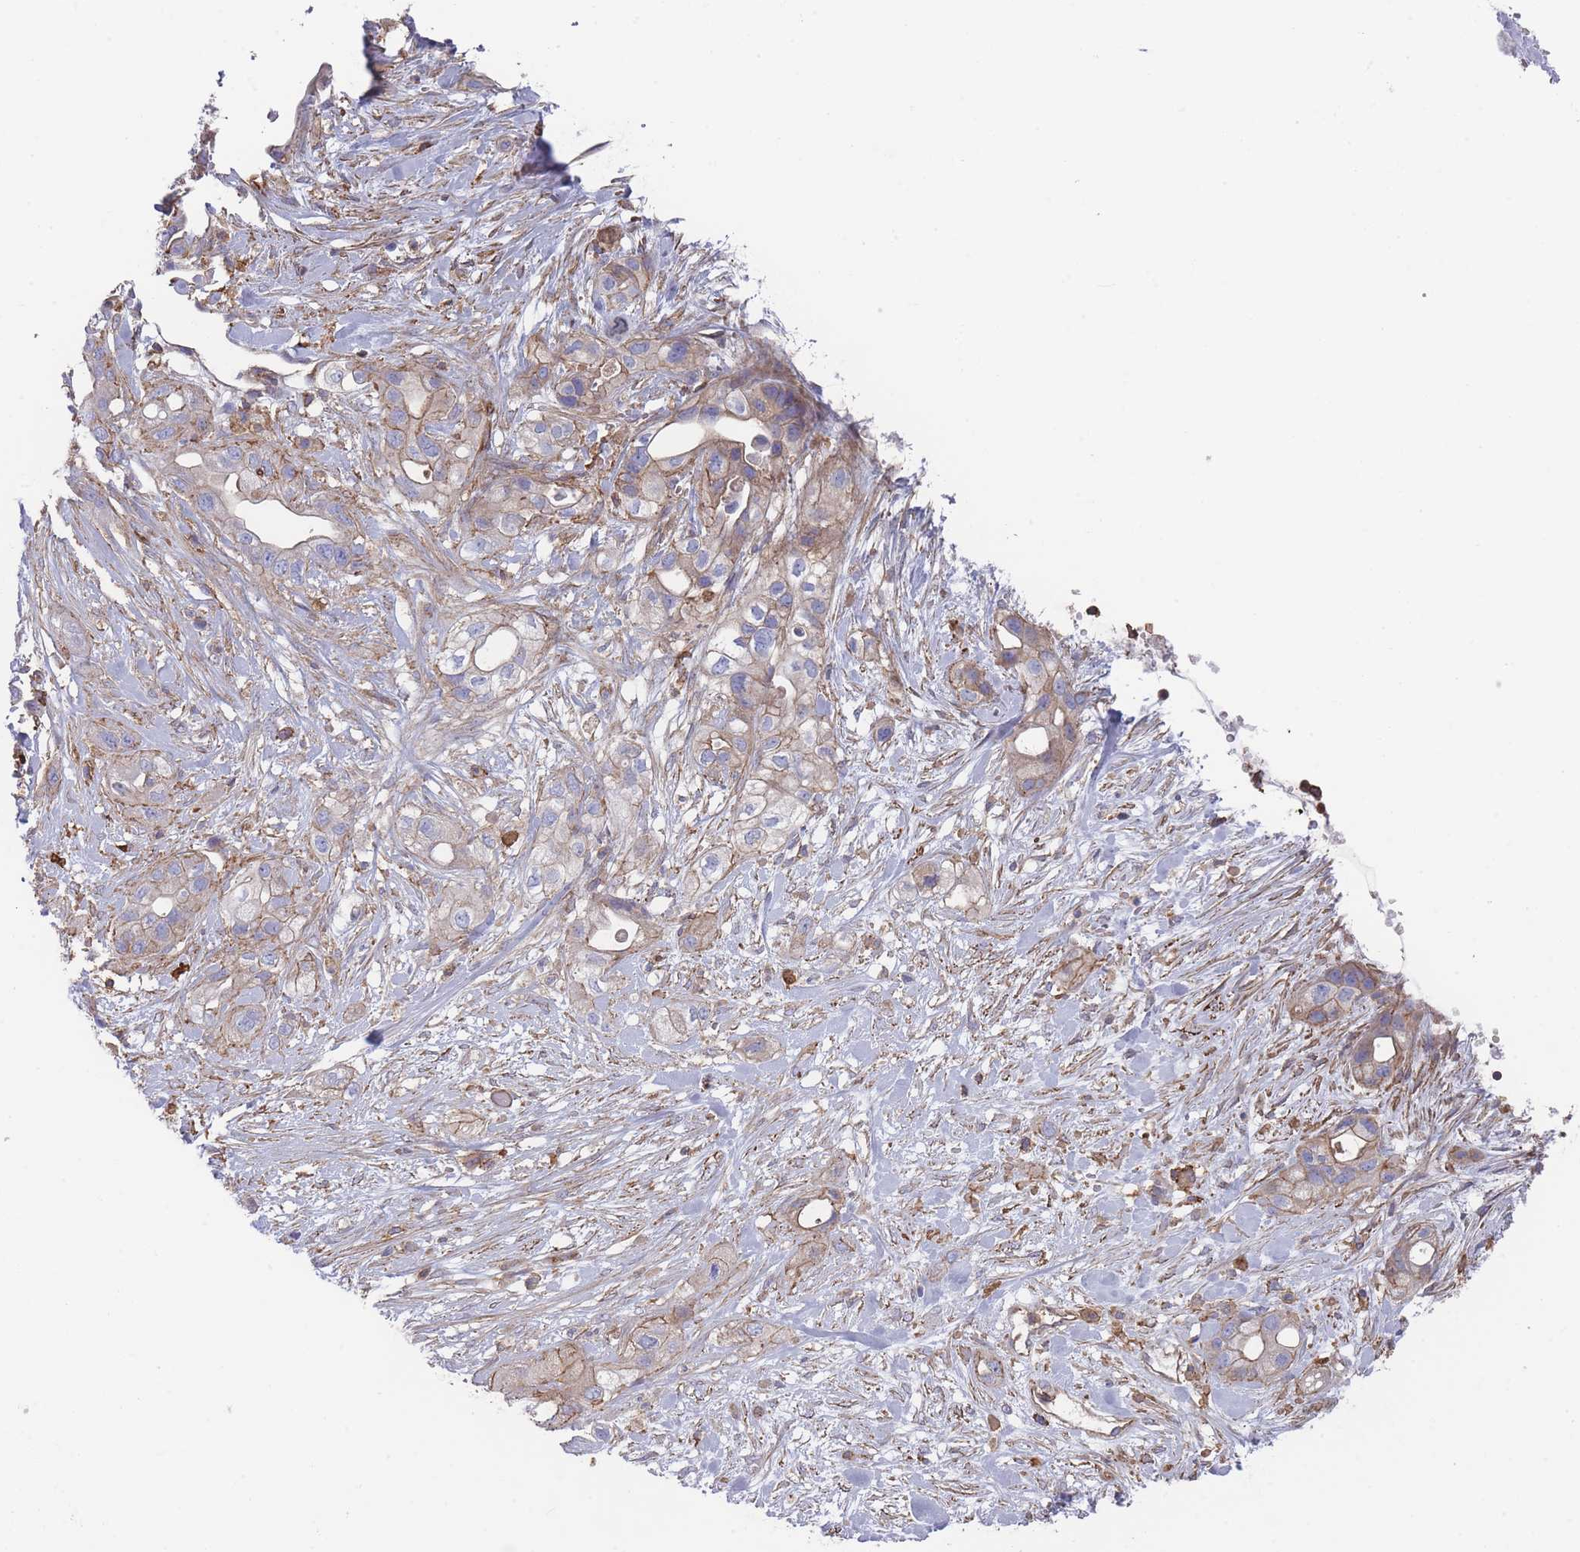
{"staining": {"intensity": "weak", "quantity": "<25%", "location": "cytoplasmic/membranous"}, "tissue": "pancreatic cancer", "cell_type": "Tumor cells", "image_type": "cancer", "snomed": [{"axis": "morphology", "description": "Adenocarcinoma, NOS"}, {"axis": "topography", "description": "Pancreas"}], "caption": "Photomicrograph shows no significant protein positivity in tumor cells of pancreatic cancer (adenocarcinoma).", "gene": "SCCPDH", "patient": {"sex": "male", "age": 44}}